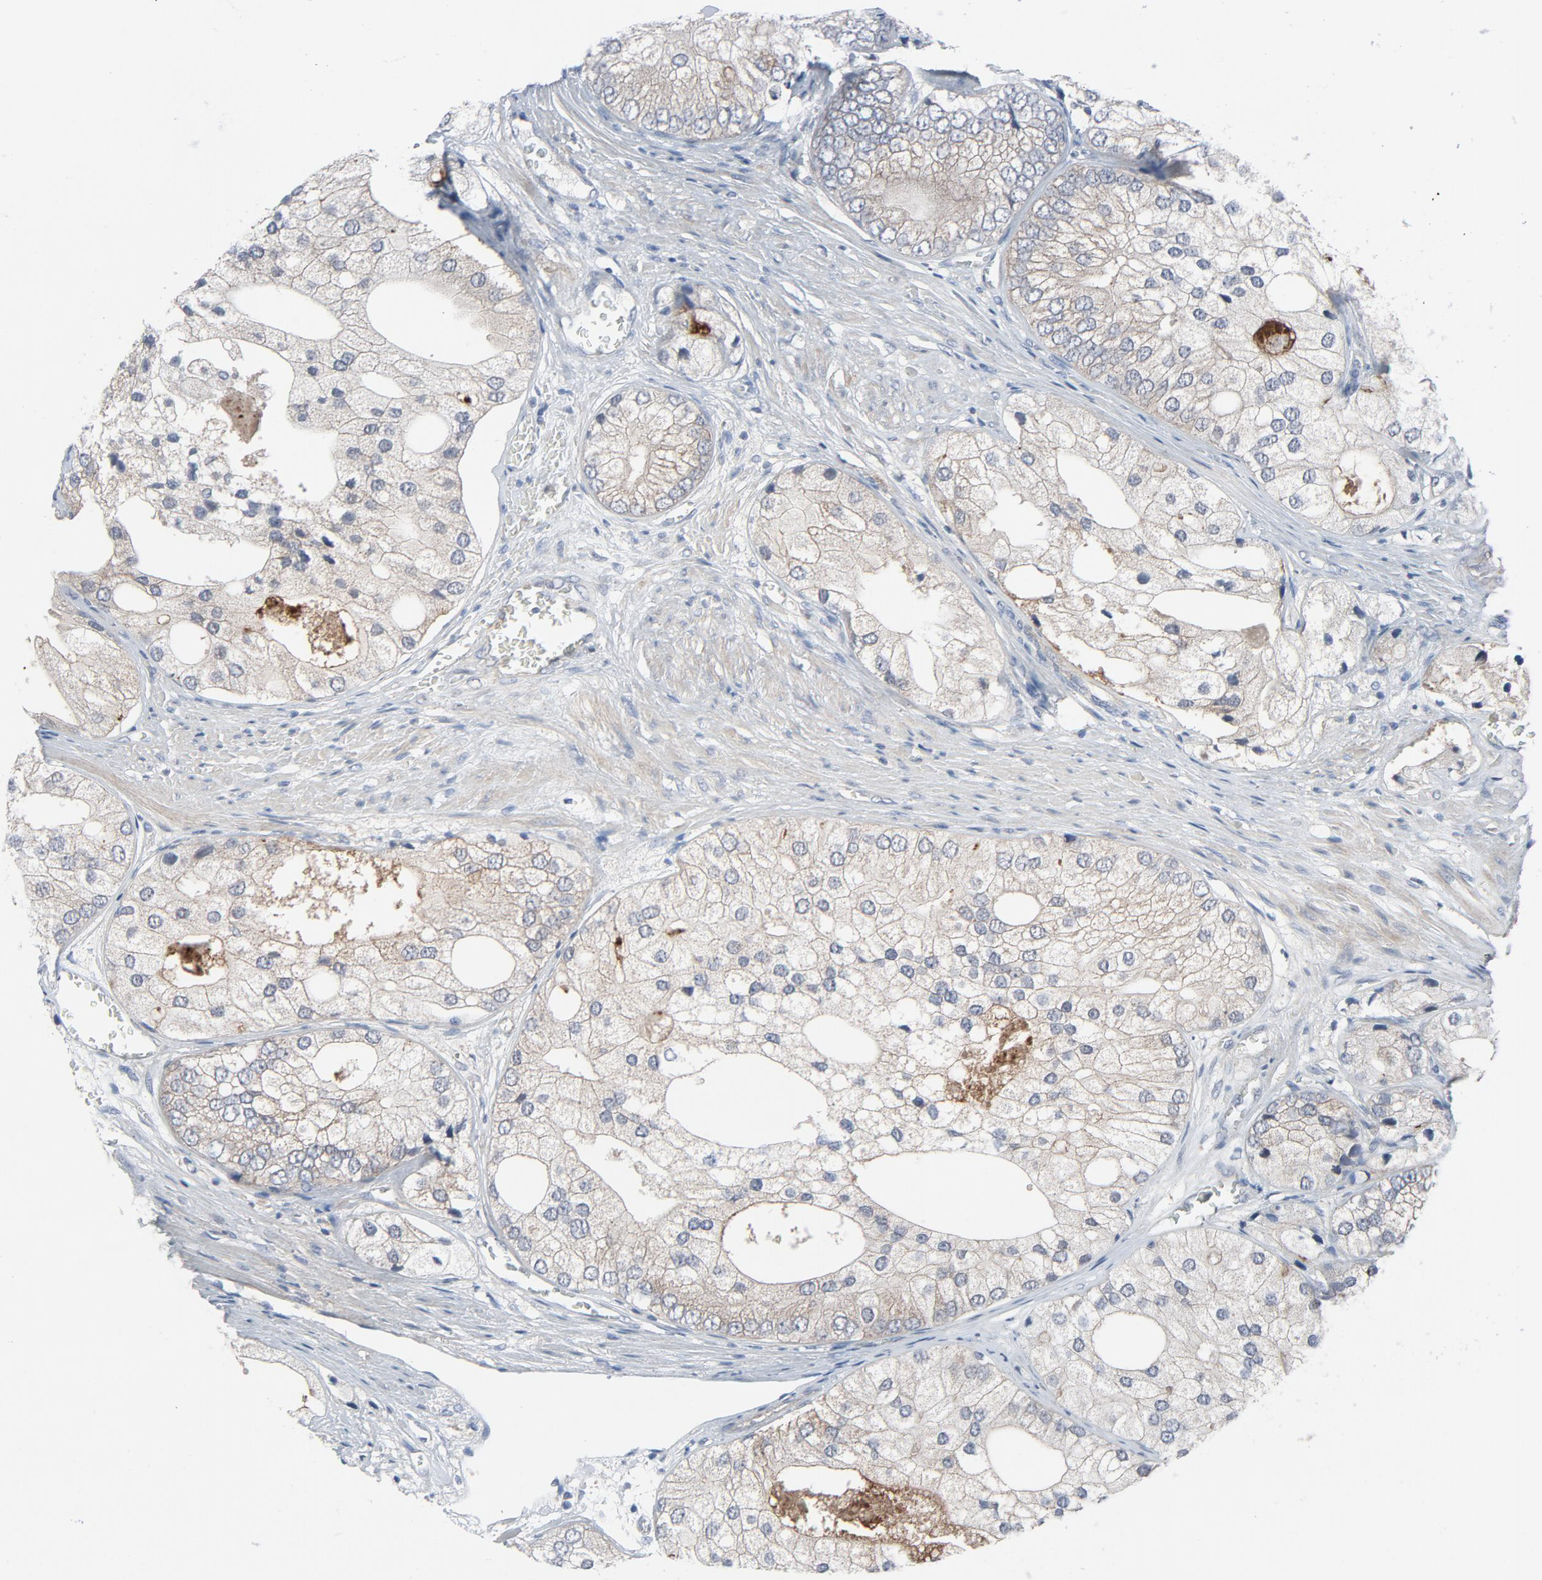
{"staining": {"intensity": "weak", "quantity": ">75%", "location": "cytoplasmic/membranous"}, "tissue": "prostate cancer", "cell_type": "Tumor cells", "image_type": "cancer", "snomed": [{"axis": "morphology", "description": "Adenocarcinoma, Low grade"}, {"axis": "topography", "description": "Prostate"}], "caption": "Tumor cells demonstrate low levels of weak cytoplasmic/membranous positivity in about >75% of cells in human prostate adenocarcinoma (low-grade).", "gene": "TSG101", "patient": {"sex": "male", "age": 69}}